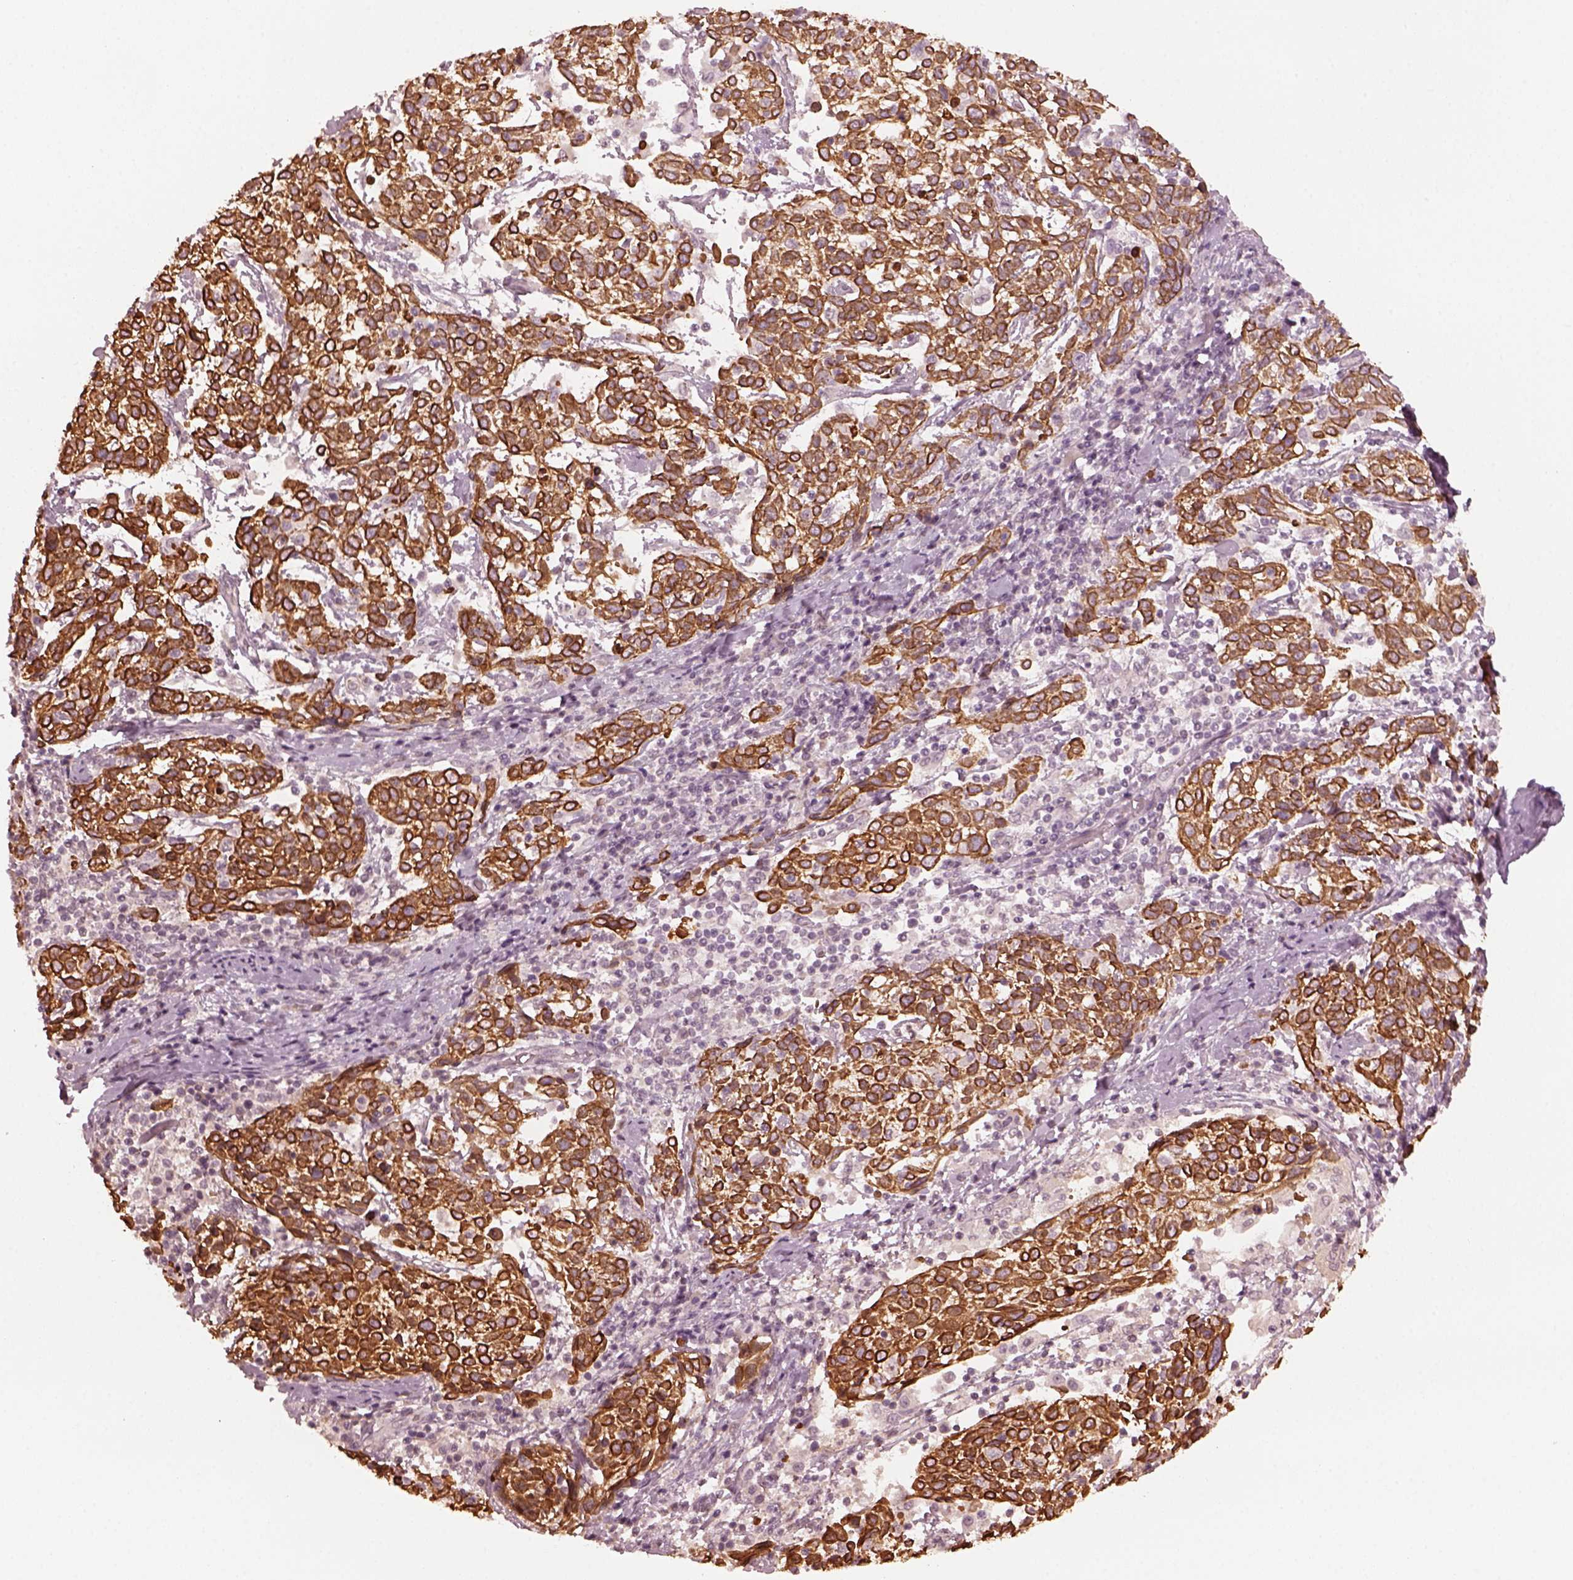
{"staining": {"intensity": "strong", "quantity": ">75%", "location": "cytoplasmic/membranous"}, "tissue": "cervical cancer", "cell_type": "Tumor cells", "image_type": "cancer", "snomed": [{"axis": "morphology", "description": "Squamous cell carcinoma, NOS"}, {"axis": "topography", "description": "Cervix"}], "caption": "High-magnification brightfield microscopy of cervical cancer (squamous cell carcinoma) stained with DAB (brown) and counterstained with hematoxylin (blue). tumor cells exhibit strong cytoplasmic/membranous expression is appreciated in approximately>75% of cells. (DAB (3,3'-diaminobenzidine) IHC with brightfield microscopy, high magnification).", "gene": "KRT79", "patient": {"sex": "female", "age": 61}}